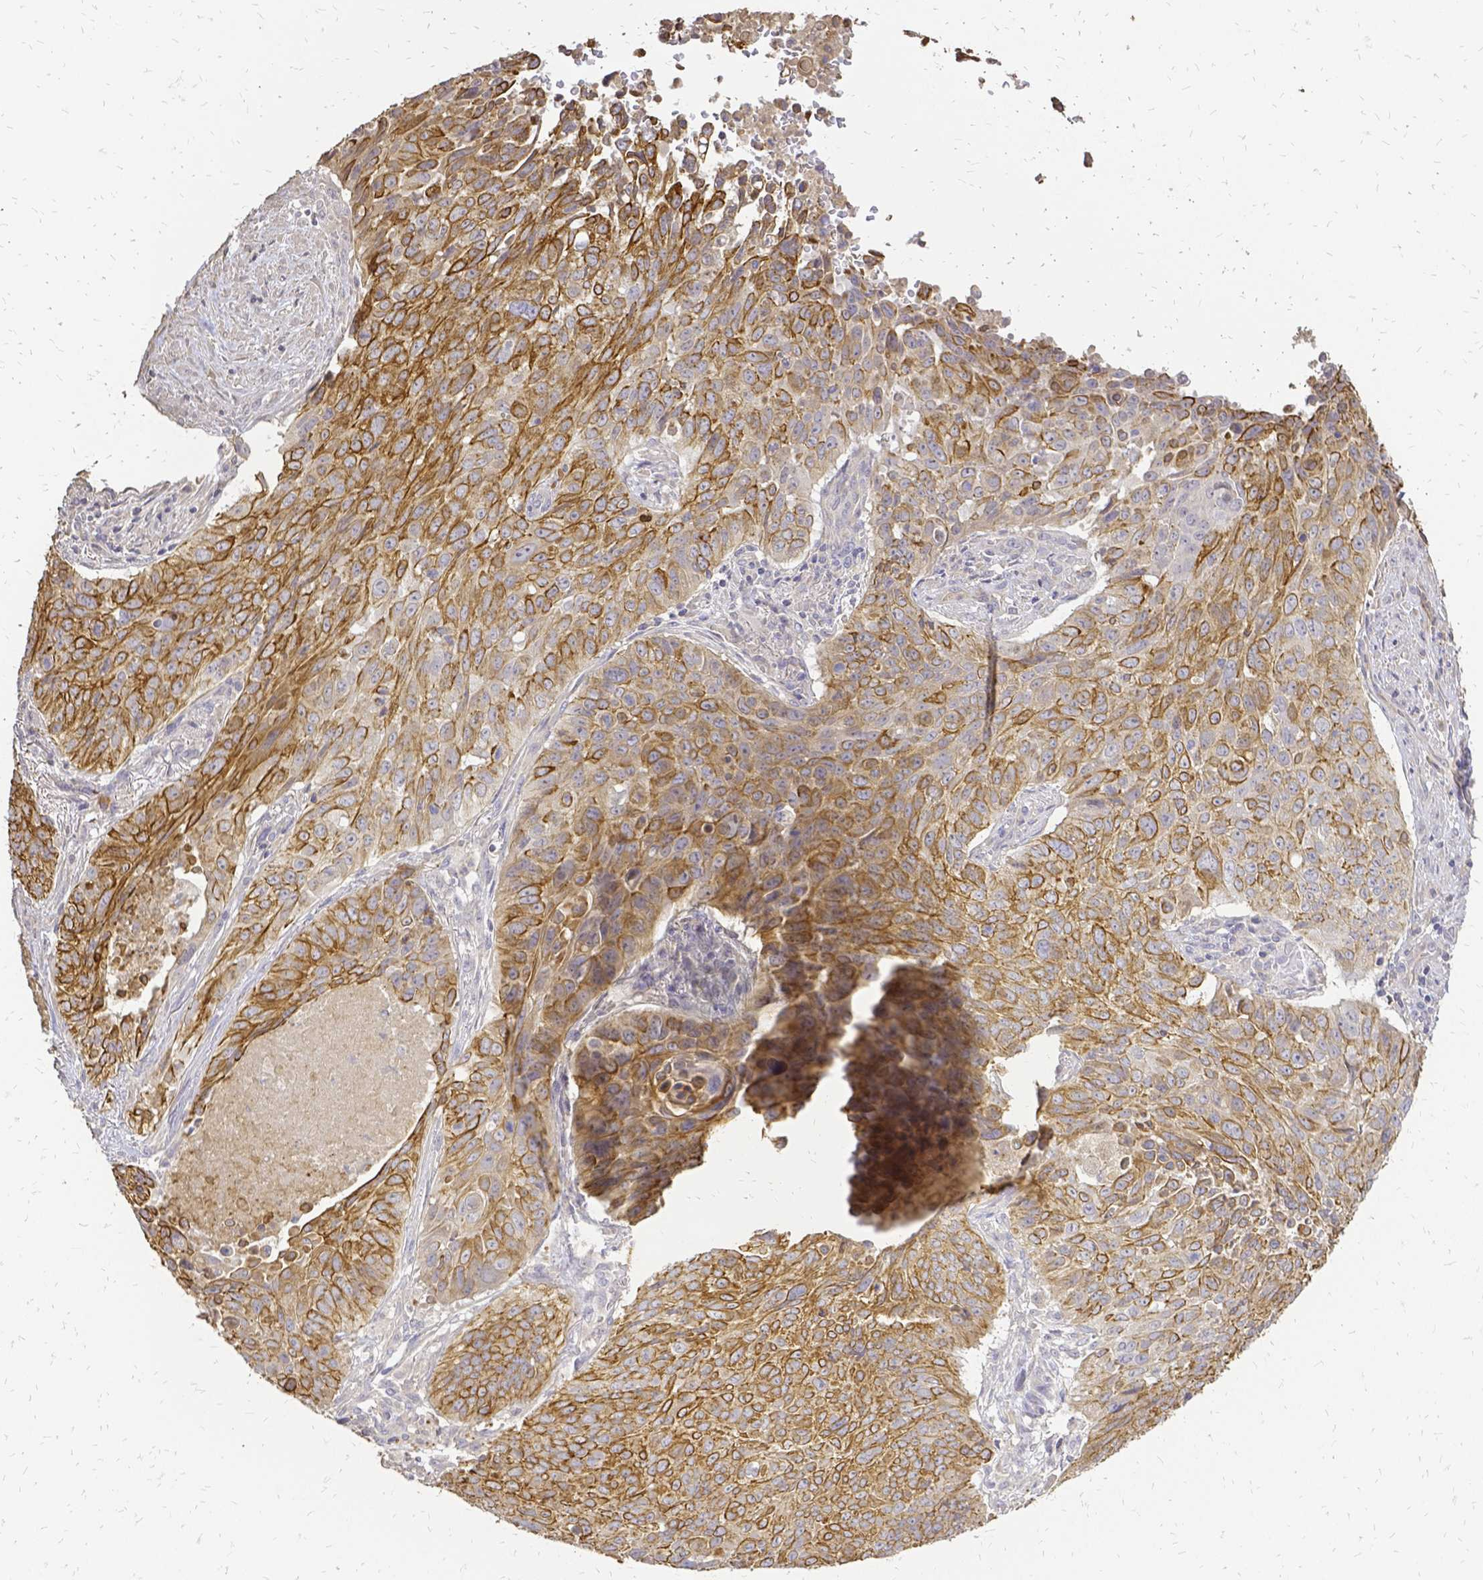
{"staining": {"intensity": "moderate", "quantity": ">75%", "location": "cytoplasmic/membranous"}, "tissue": "lung cancer", "cell_type": "Tumor cells", "image_type": "cancer", "snomed": [{"axis": "morphology", "description": "Normal tissue, NOS"}, {"axis": "morphology", "description": "Squamous cell carcinoma, NOS"}, {"axis": "topography", "description": "Bronchus"}, {"axis": "topography", "description": "Lung"}], "caption": "Brown immunohistochemical staining in human lung squamous cell carcinoma shows moderate cytoplasmic/membranous expression in about >75% of tumor cells.", "gene": "CIB1", "patient": {"sex": "male", "age": 64}}